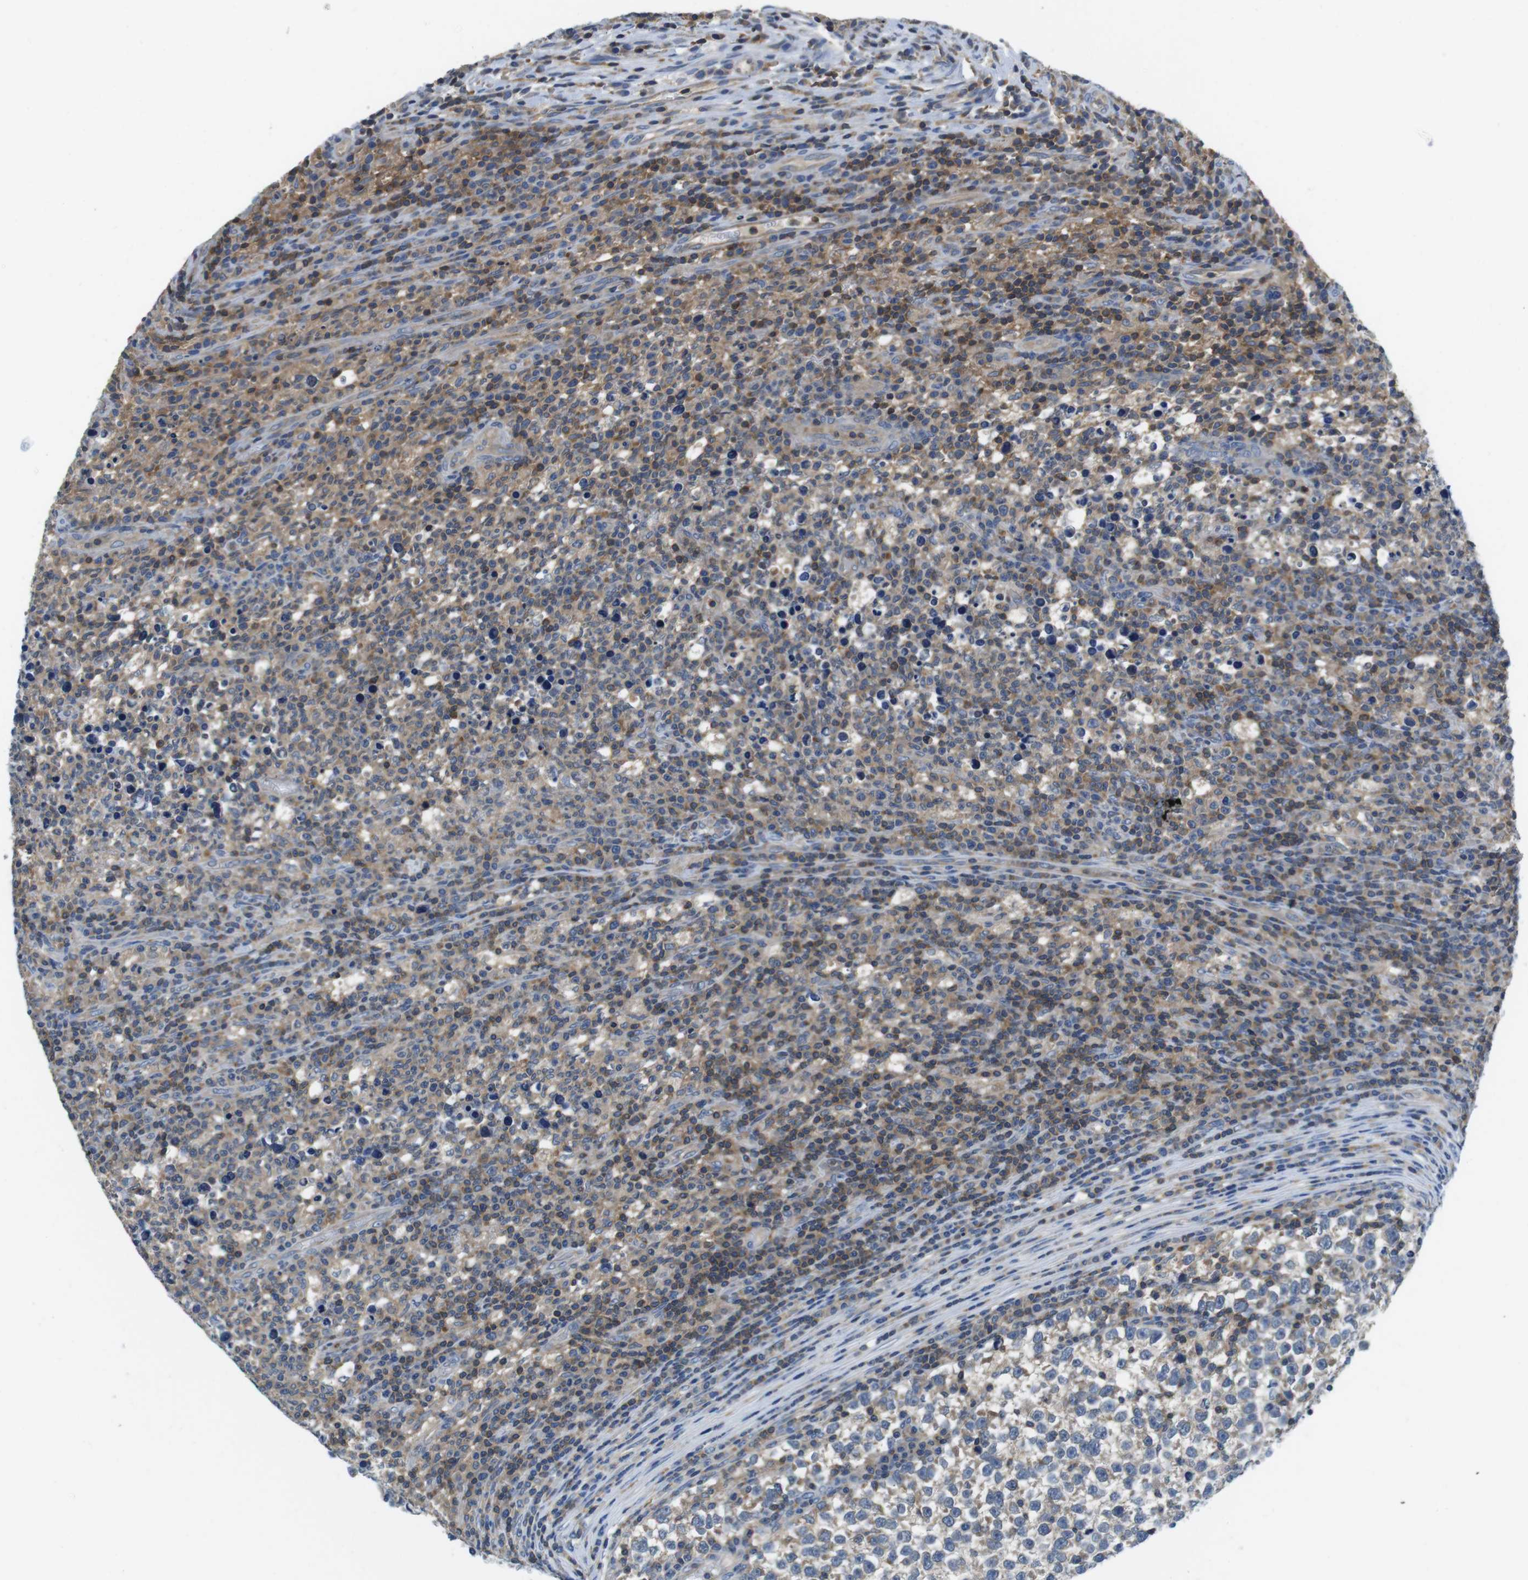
{"staining": {"intensity": "weak", "quantity": "<25%", "location": "cytoplasmic/membranous"}, "tissue": "testis cancer", "cell_type": "Tumor cells", "image_type": "cancer", "snomed": [{"axis": "morphology", "description": "Normal tissue, NOS"}, {"axis": "morphology", "description": "Seminoma, NOS"}, {"axis": "topography", "description": "Testis"}], "caption": "IHC micrograph of neoplastic tissue: human testis cancer (seminoma) stained with DAB demonstrates no significant protein expression in tumor cells.", "gene": "PIK3CD", "patient": {"sex": "male", "age": 43}}